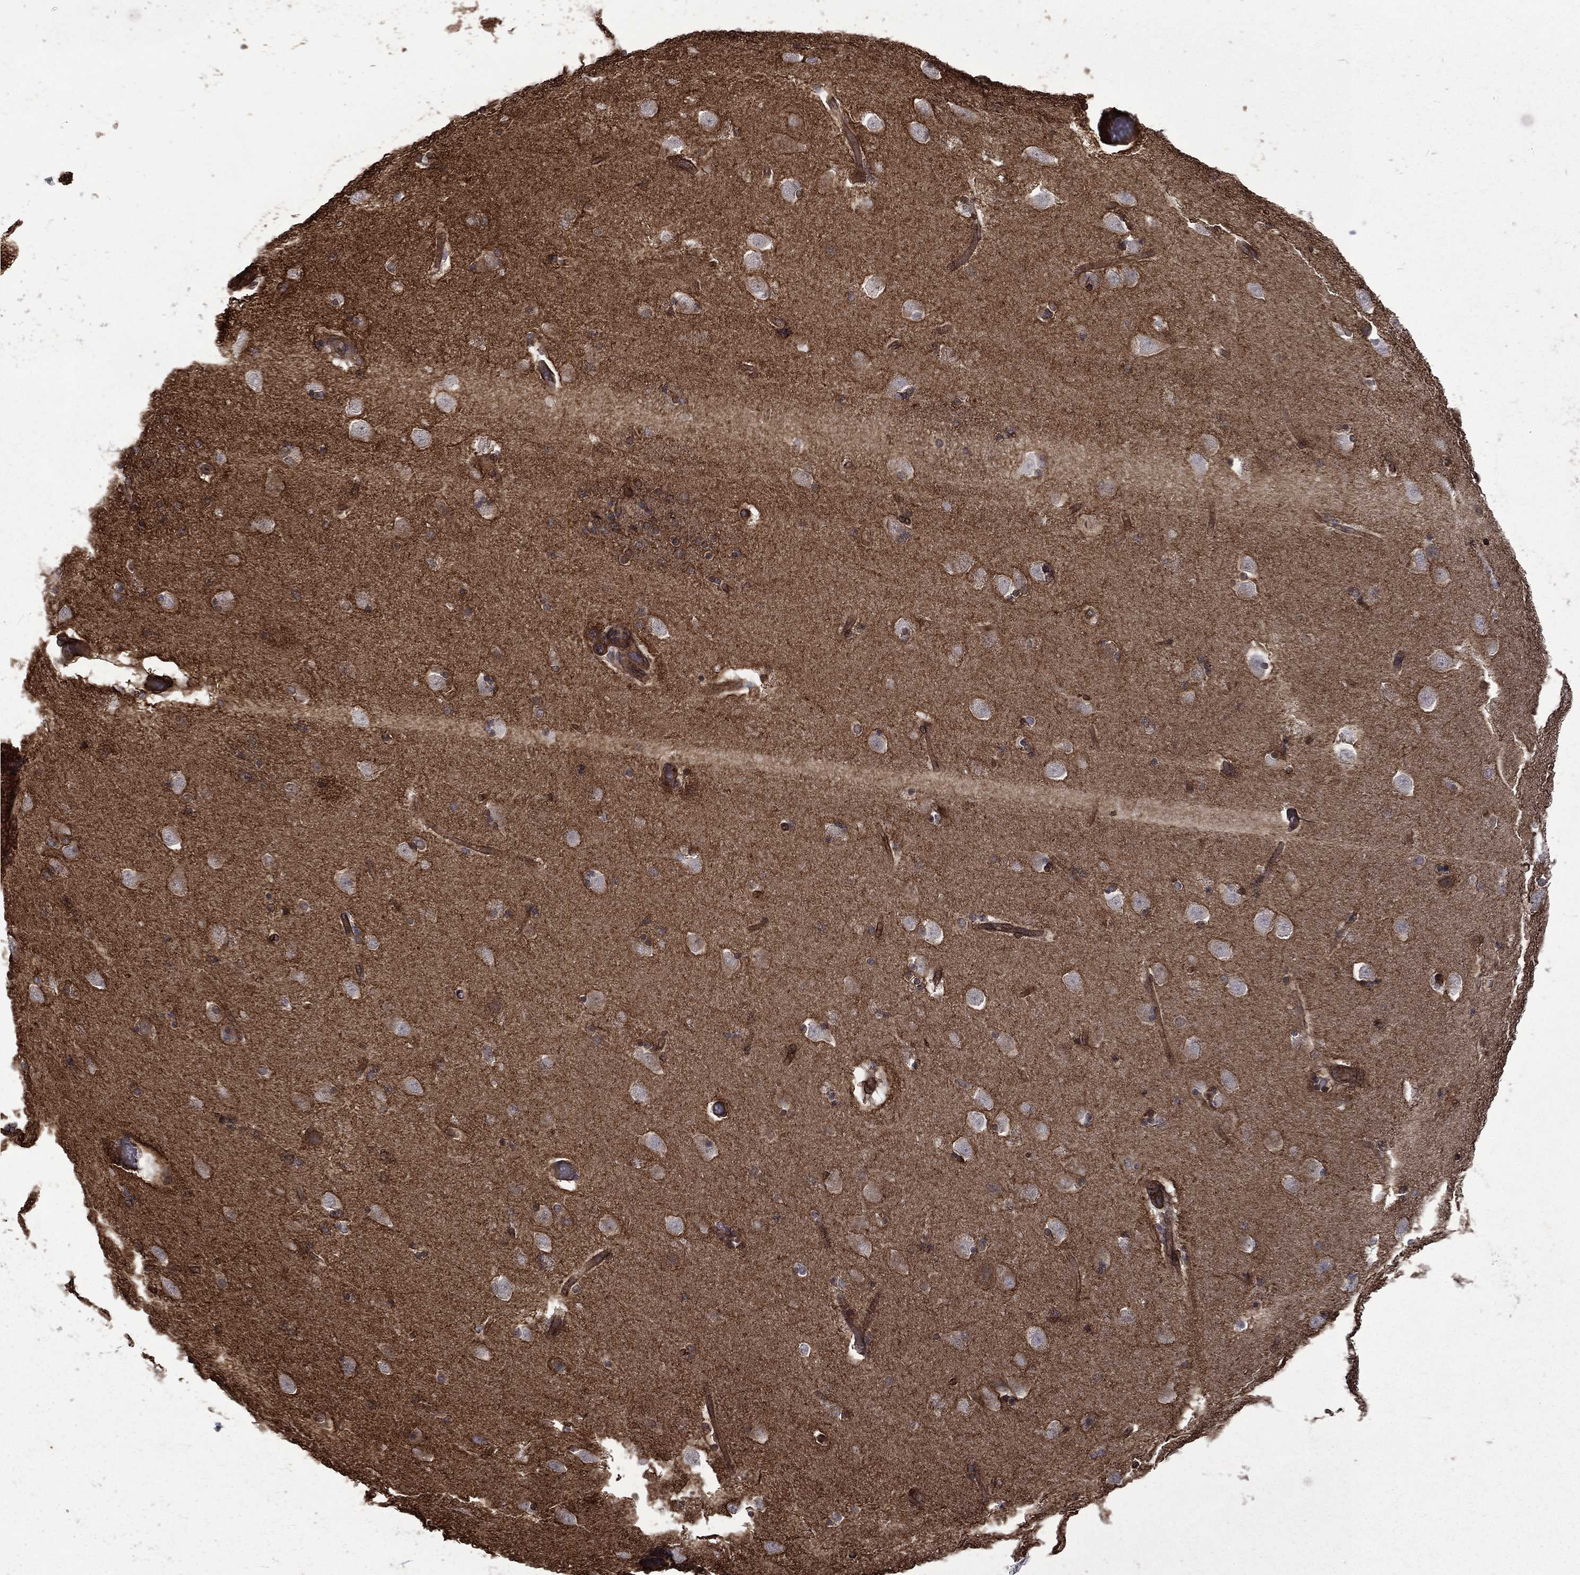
{"staining": {"intensity": "moderate", "quantity": "<25%", "location": "cytoplasmic/membranous"}, "tissue": "caudate", "cell_type": "Glial cells", "image_type": "normal", "snomed": [{"axis": "morphology", "description": "Normal tissue, NOS"}, {"axis": "topography", "description": "Lateral ventricle wall"}], "caption": "An immunohistochemistry micrograph of benign tissue is shown. Protein staining in brown highlights moderate cytoplasmic/membranous positivity in caudate within glial cells. (Brightfield microscopy of DAB IHC at high magnification).", "gene": "PPFIBP1", "patient": {"sex": "male", "age": 51}}